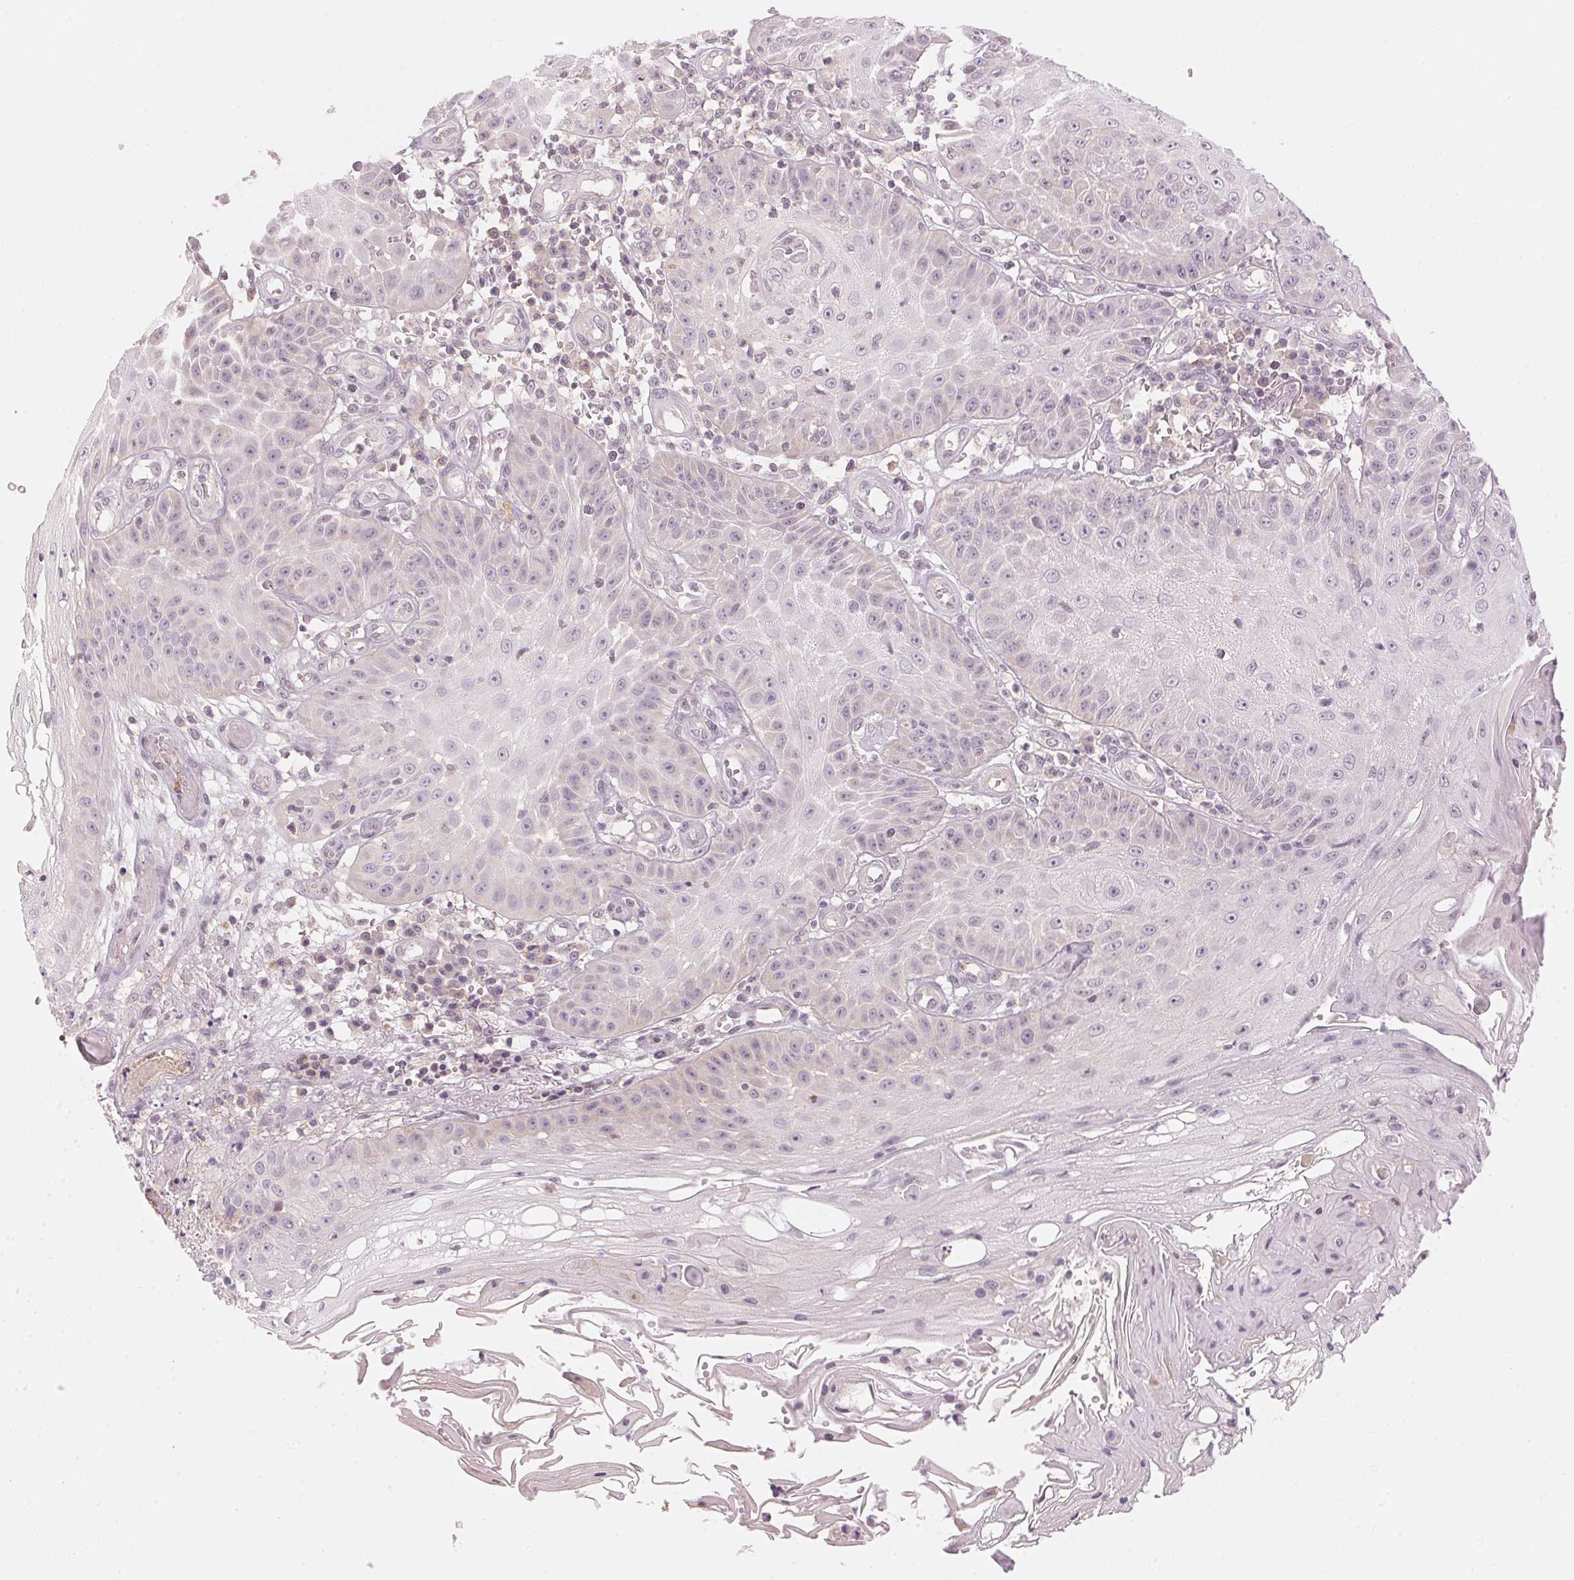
{"staining": {"intensity": "negative", "quantity": "none", "location": "none"}, "tissue": "skin cancer", "cell_type": "Tumor cells", "image_type": "cancer", "snomed": [{"axis": "morphology", "description": "Squamous cell carcinoma, NOS"}, {"axis": "topography", "description": "Skin"}], "caption": "This is an immunohistochemistry histopathology image of skin cancer. There is no staining in tumor cells.", "gene": "KPRP", "patient": {"sex": "male", "age": 70}}